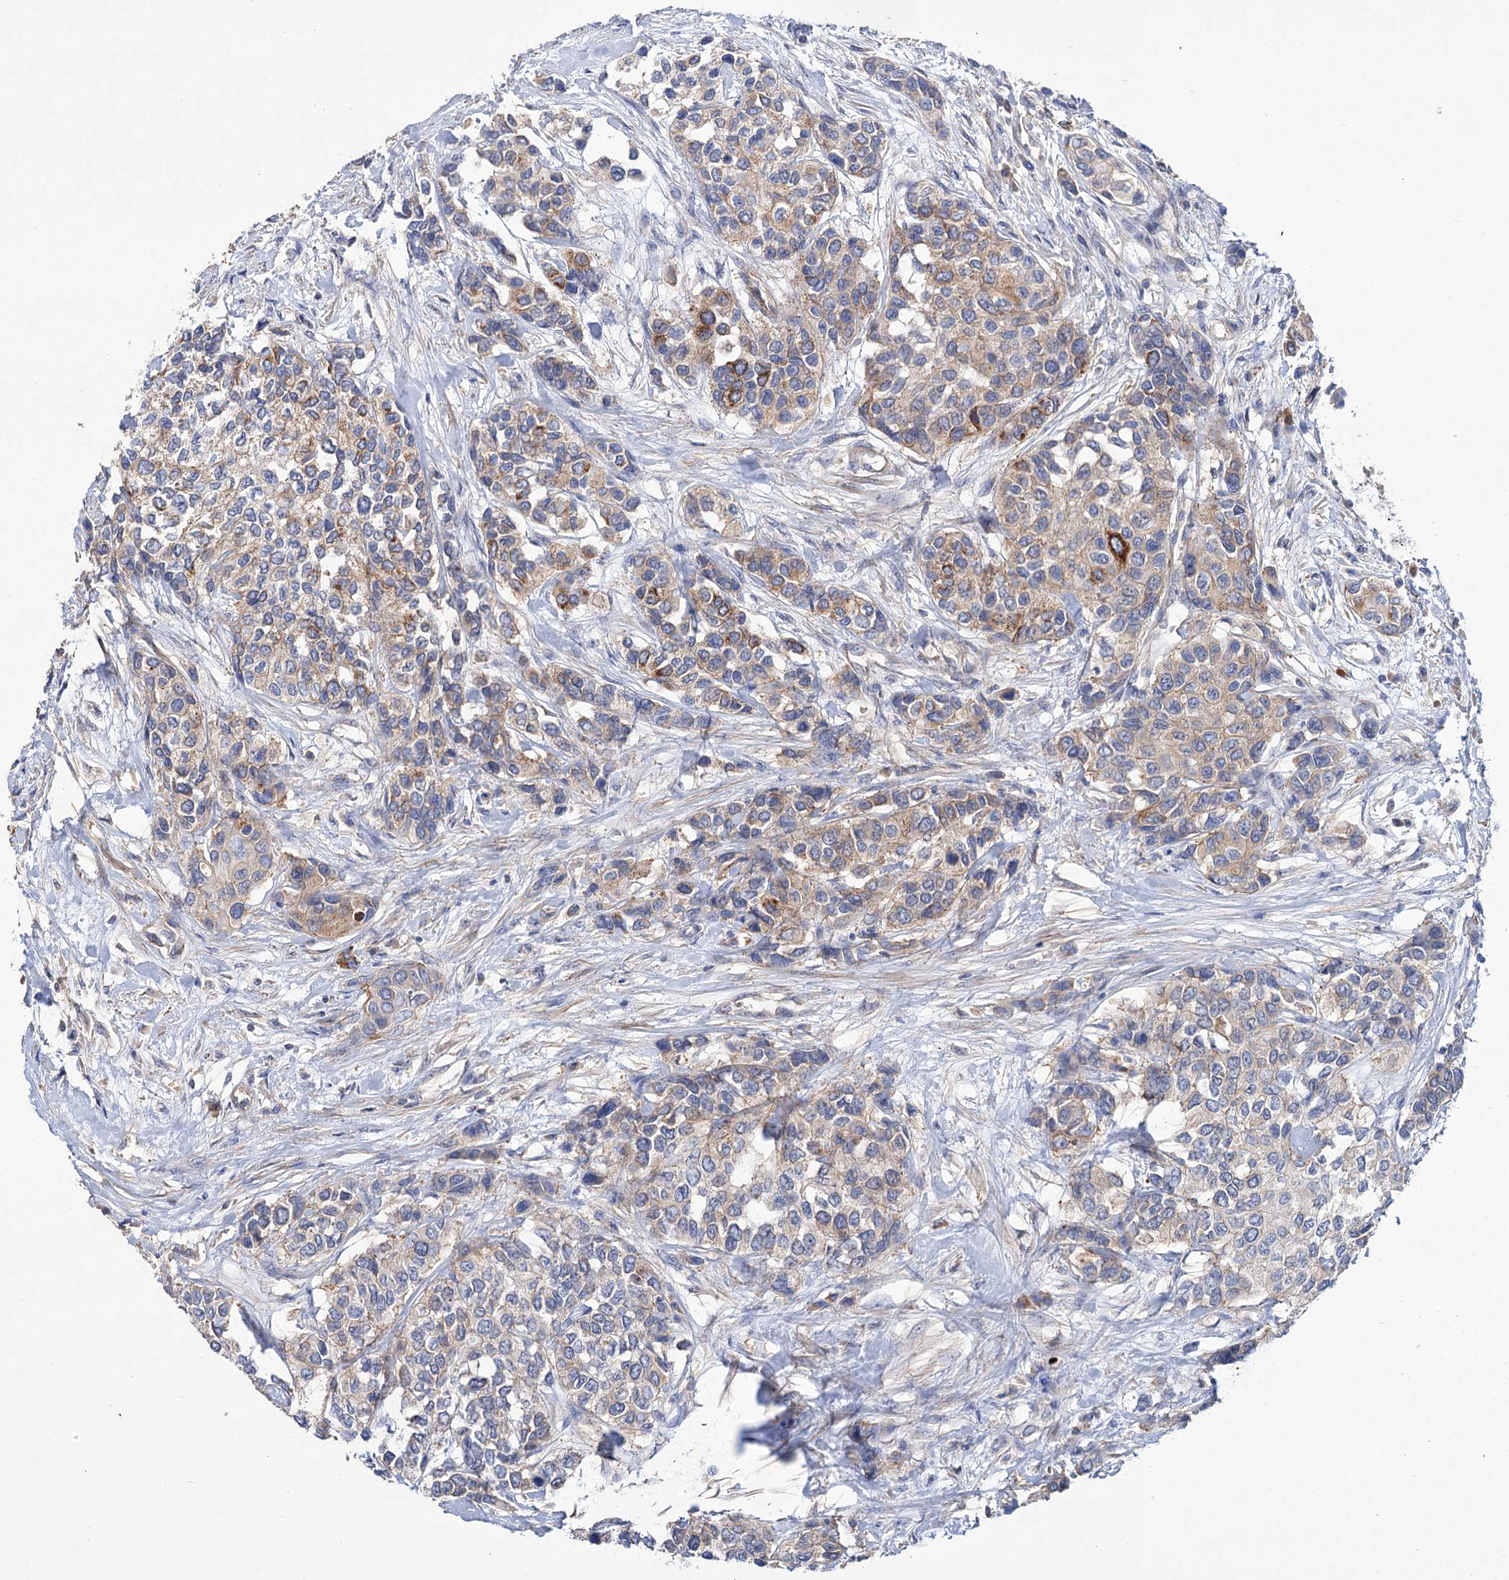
{"staining": {"intensity": "moderate", "quantity": "25%-75%", "location": "cytoplasmic/membranous"}, "tissue": "urothelial cancer", "cell_type": "Tumor cells", "image_type": "cancer", "snomed": [{"axis": "morphology", "description": "Normal tissue, NOS"}, {"axis": "morphology", "description": "Urothelial carcinoma, High grade"}, {"axis": "topography", "description": "Vascular tissue"}, {"axis": "topography", "description": "Urinary bladder"}], "caption": "High-grade urothelial carcinoma stained with immunohistochemistry (IHC) reveals moderate cytoplasmic/membranous positivity in approximately 25%-75% of tumor cells. The protein is shown in brown color, while the nuclei are stained blue.", "gene": "NUDCD2", "patient": {"sex": "female", "age": 56}}